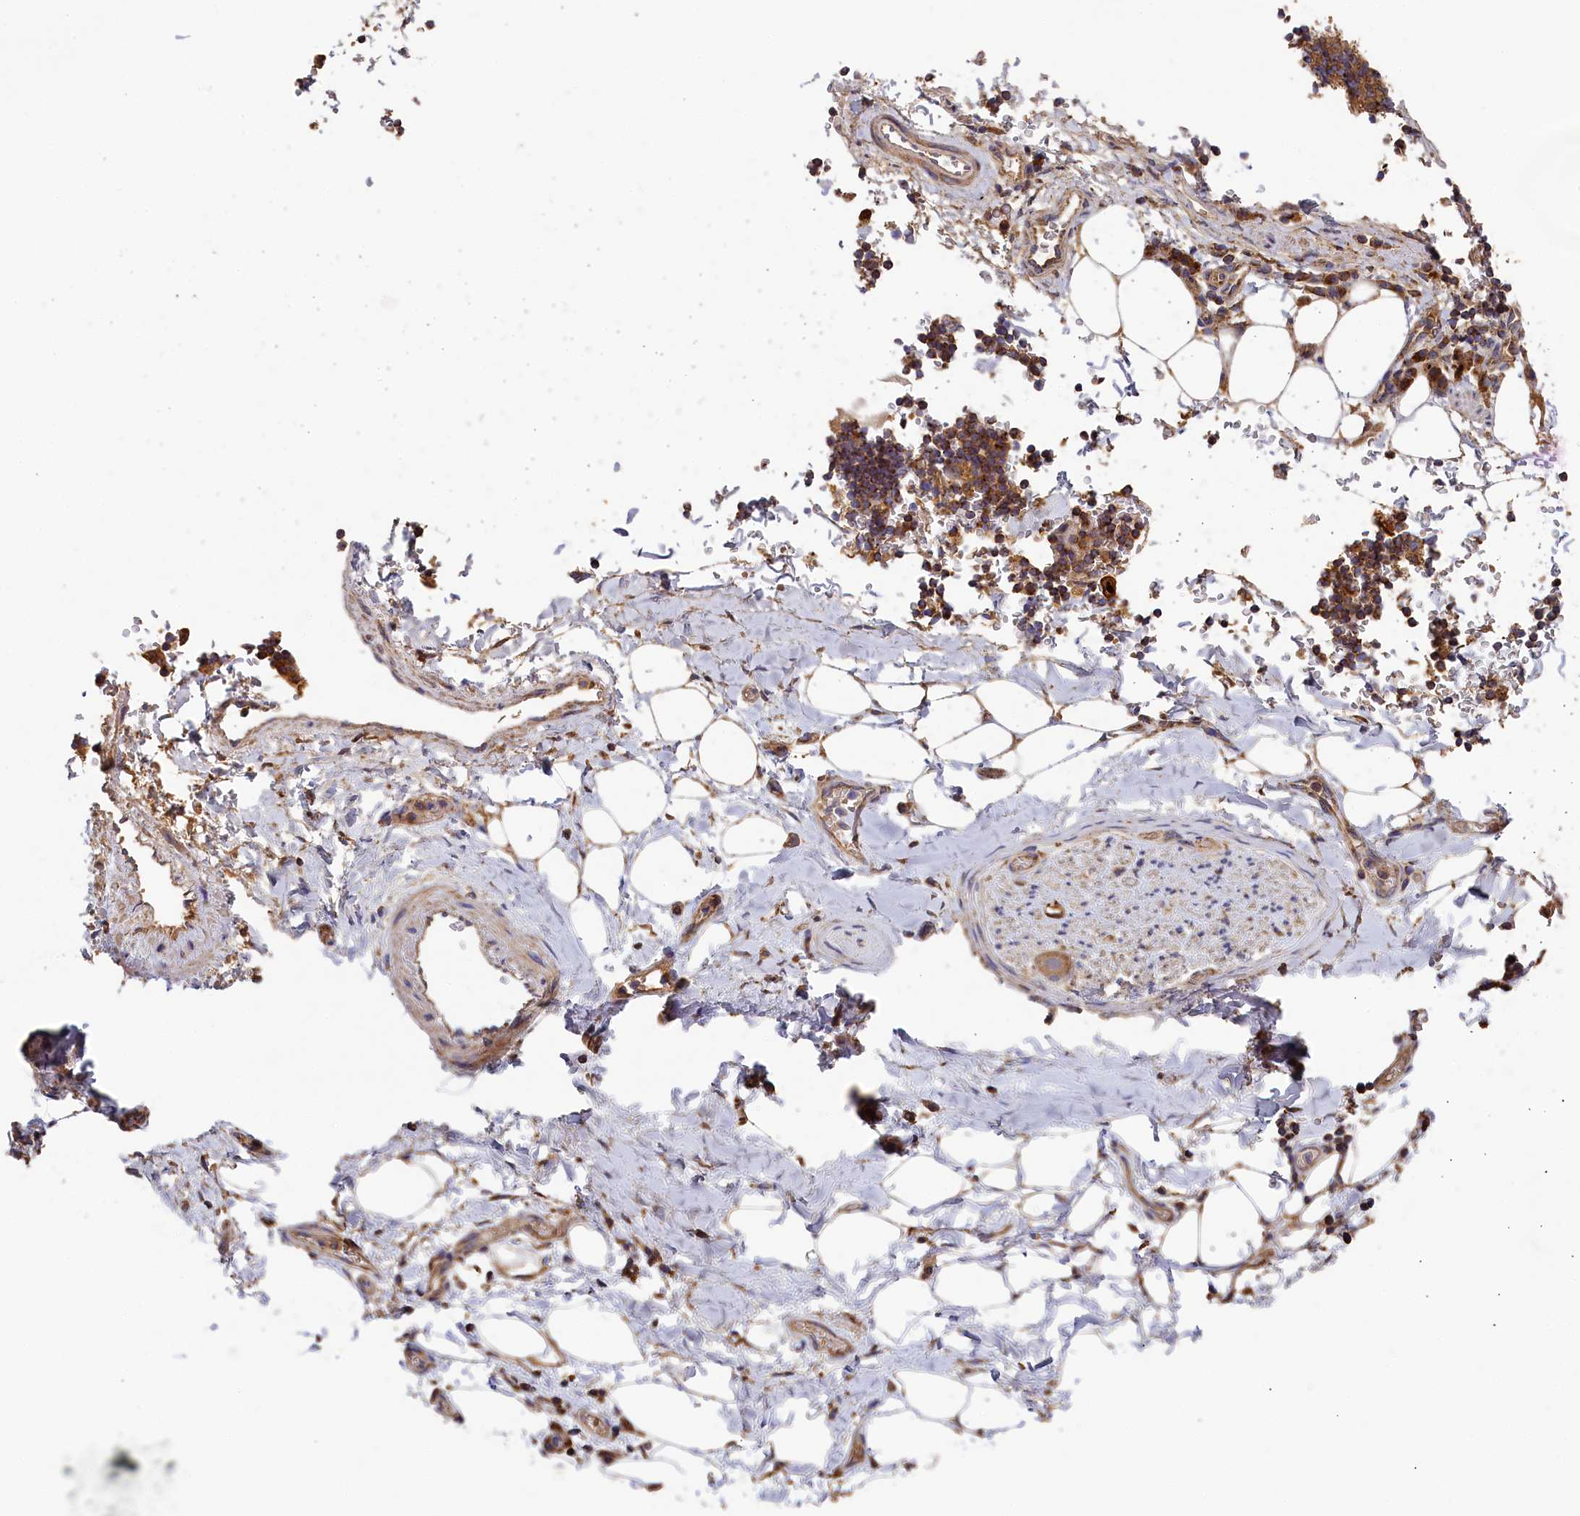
{"staining": {"intensity": "weak", "quantity": ">75%", "location": "cytoplasmic/membranous"}, "tissue": "adipose tissue", "cell_type": "Adipocytes", "image_type": "normal", "snomed": [{"axis": "morphology", "description": "Normal tissue, NOS"}, {"axis": "topography", "description": "Lymph node"}, {"axis": "topography", "description": "Cartilage tissue"}, {"axis": "topography", "description": "Bronchus"}], "caption": "Brown immunohistochemical staining in unremarkable adipose tissue shows weak cytoplasmic/membranous staining in approximately >75% of adipocytes. The staining was performed using DAB to visualize the protein expression in brown, while the nuclei were stained in blue with hematoxylin (Magnification: 20x).", "gene": "SEC31B", "patient": {"sex": "male", "age": 63}}